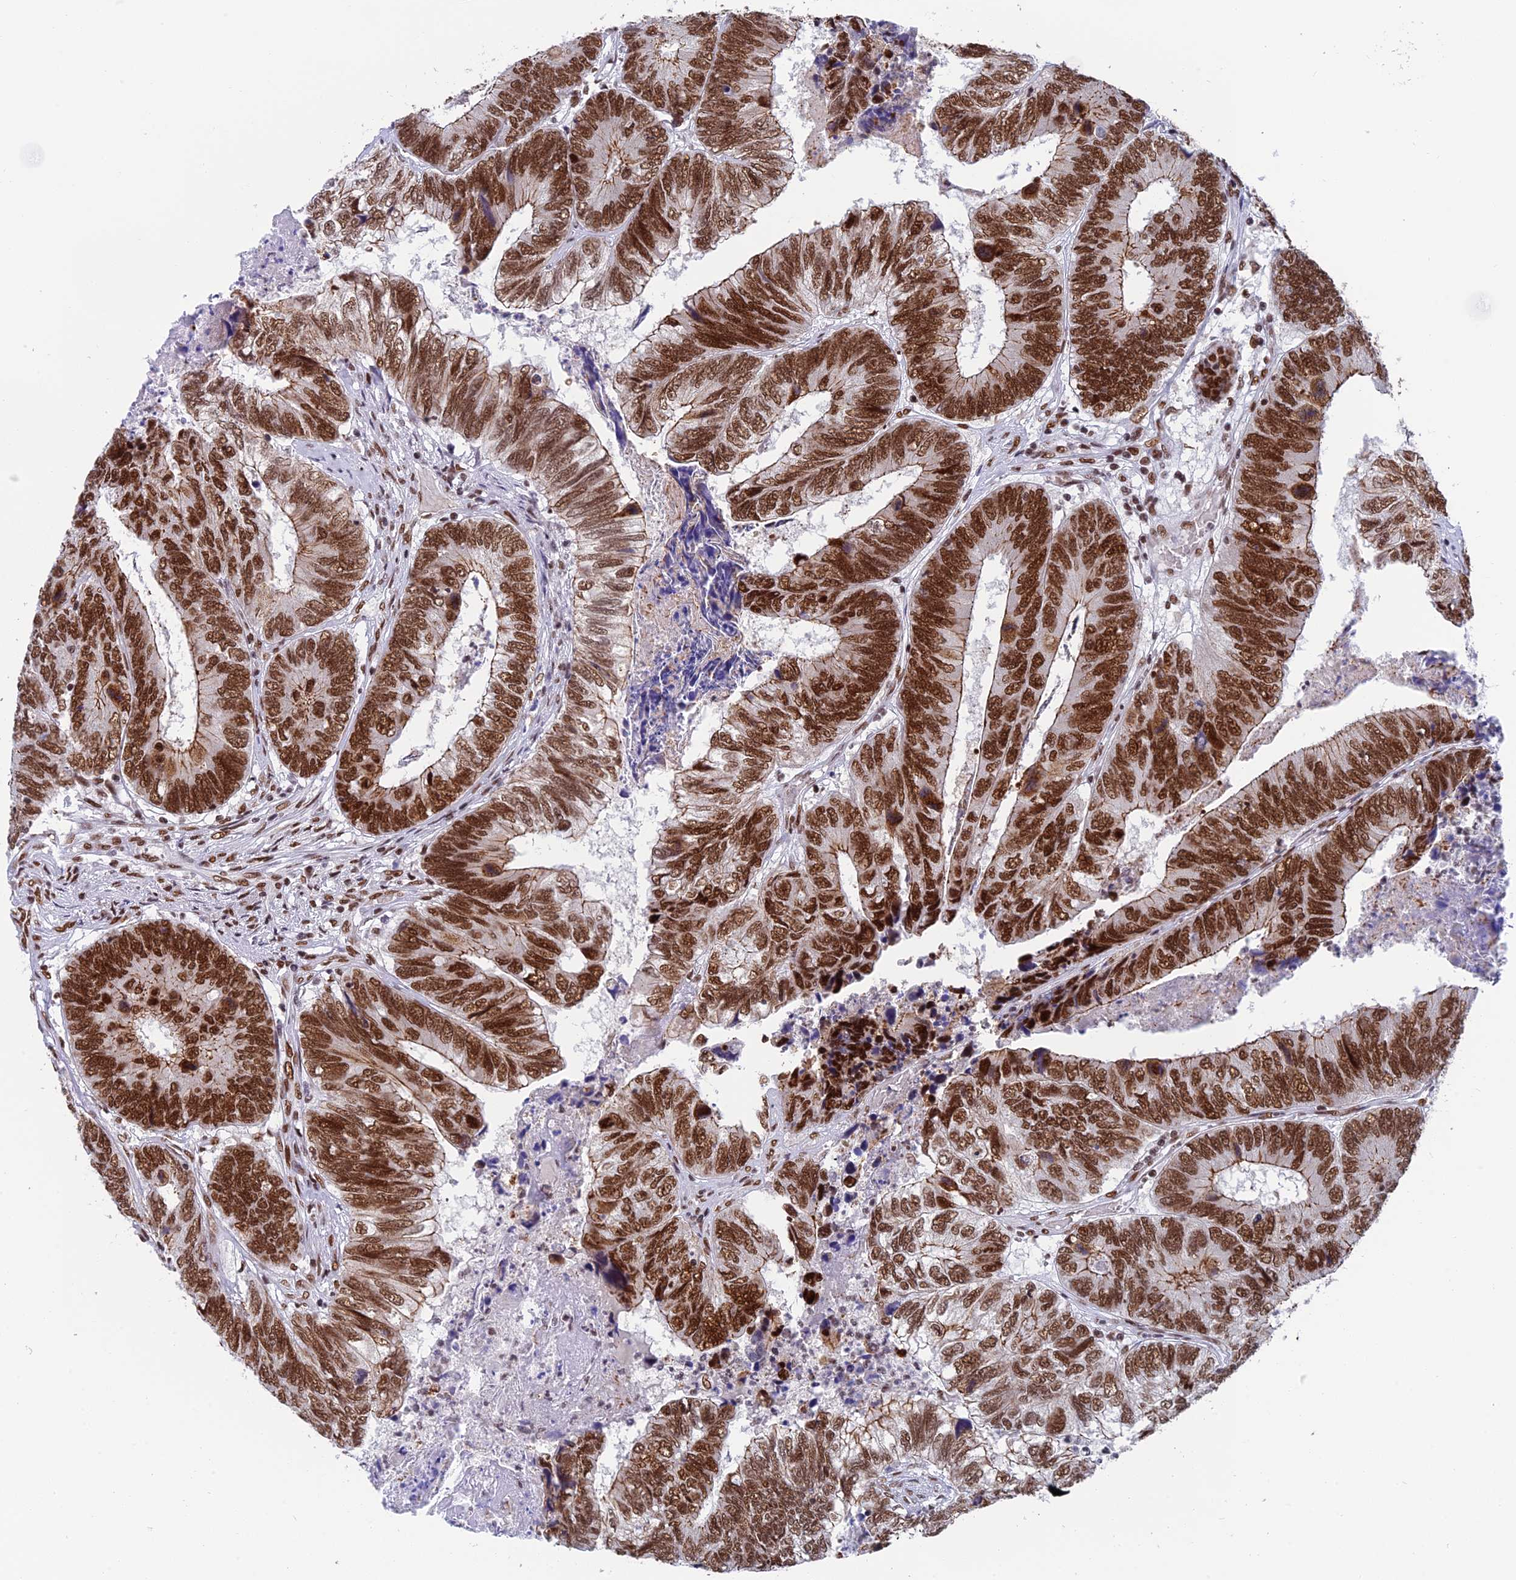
{"staining": {"intensity": "strong", "quantity": ">75%", "location": "nuclear"}, "tissue": "colorectal cancer", "cell_type": "Tumor cells", "image_type": "cancer", "snomed": [{"axis": "morphology", "description": "Adenocarcinoma, NOS"}, {"axis": "topography", "description": "Colon"}], "caption": "Immunohistochemistry (IHC) (DAB) staining of human colorectal cancer (adenocarcinoma) exhibits strong nuclear protein positivity in about >75% of tumor cells.", "gene": "EEF1AKMT3", "patient": {"sex": "female", "age": 67}}